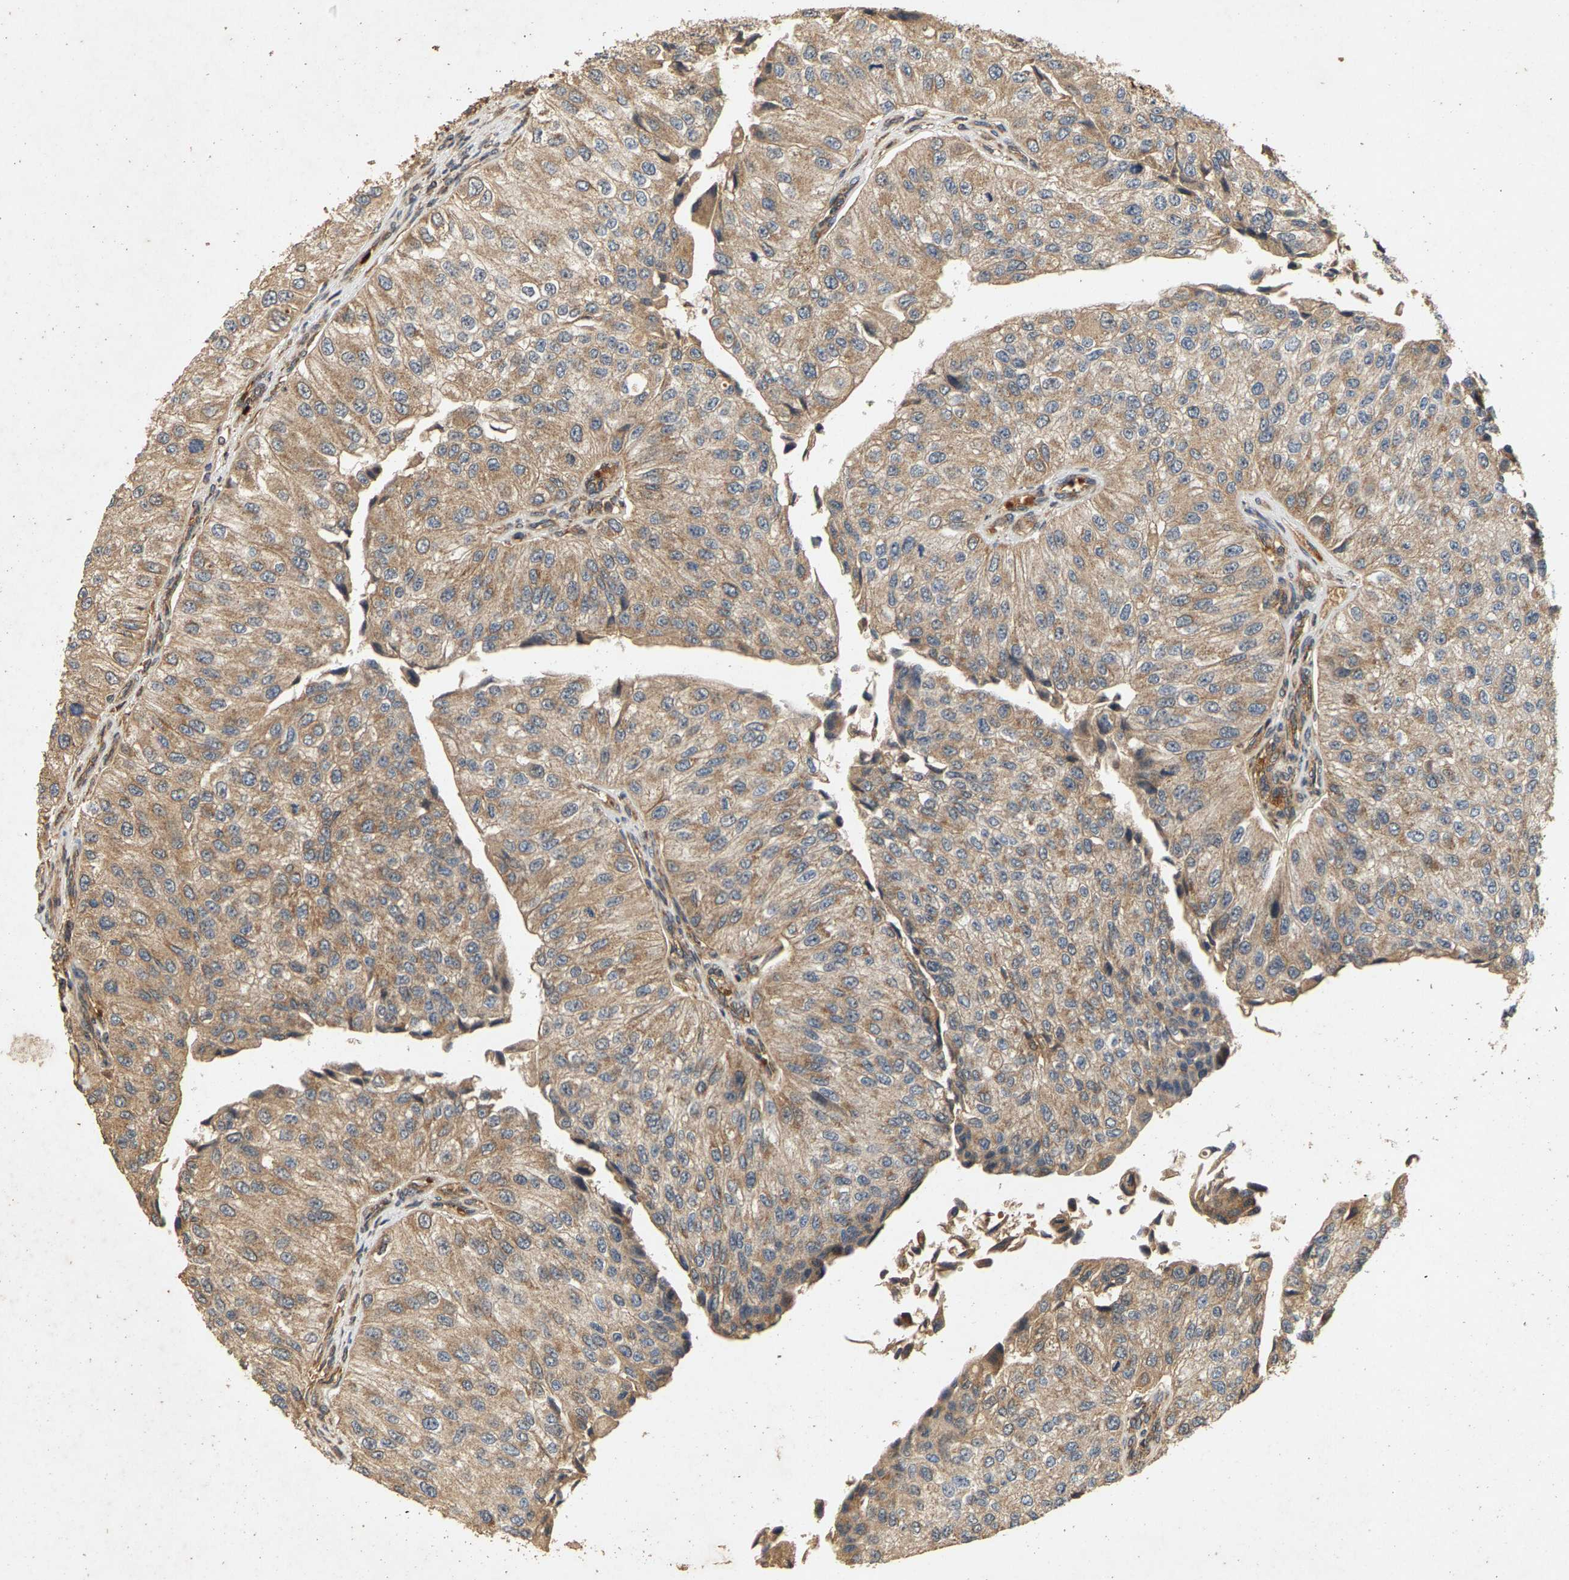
{"staining": {"intensity": "weak", "quantity": ">75%", "location": "cytoplasmic/membranous"}, "tissue": "urothelial cancer", "cell_type": "Tumor cells", "image_type": "cancer", "snomed": [{"axis": "morphology", "description": "Urothelial carcinoma, High grade"}, {"axis": "topography", "description": "Kidney"}, {"axis": "topography", "description": "Urinary bladder"}], "caption": "Urothelial cancer was stained to show a protein in brown. There is low levels of weak cytoplasmic/membranous expression in approximately >75% of tumor cells.", "gene": "CIDEC", "patient": {"sex": "male", "age": 77}}